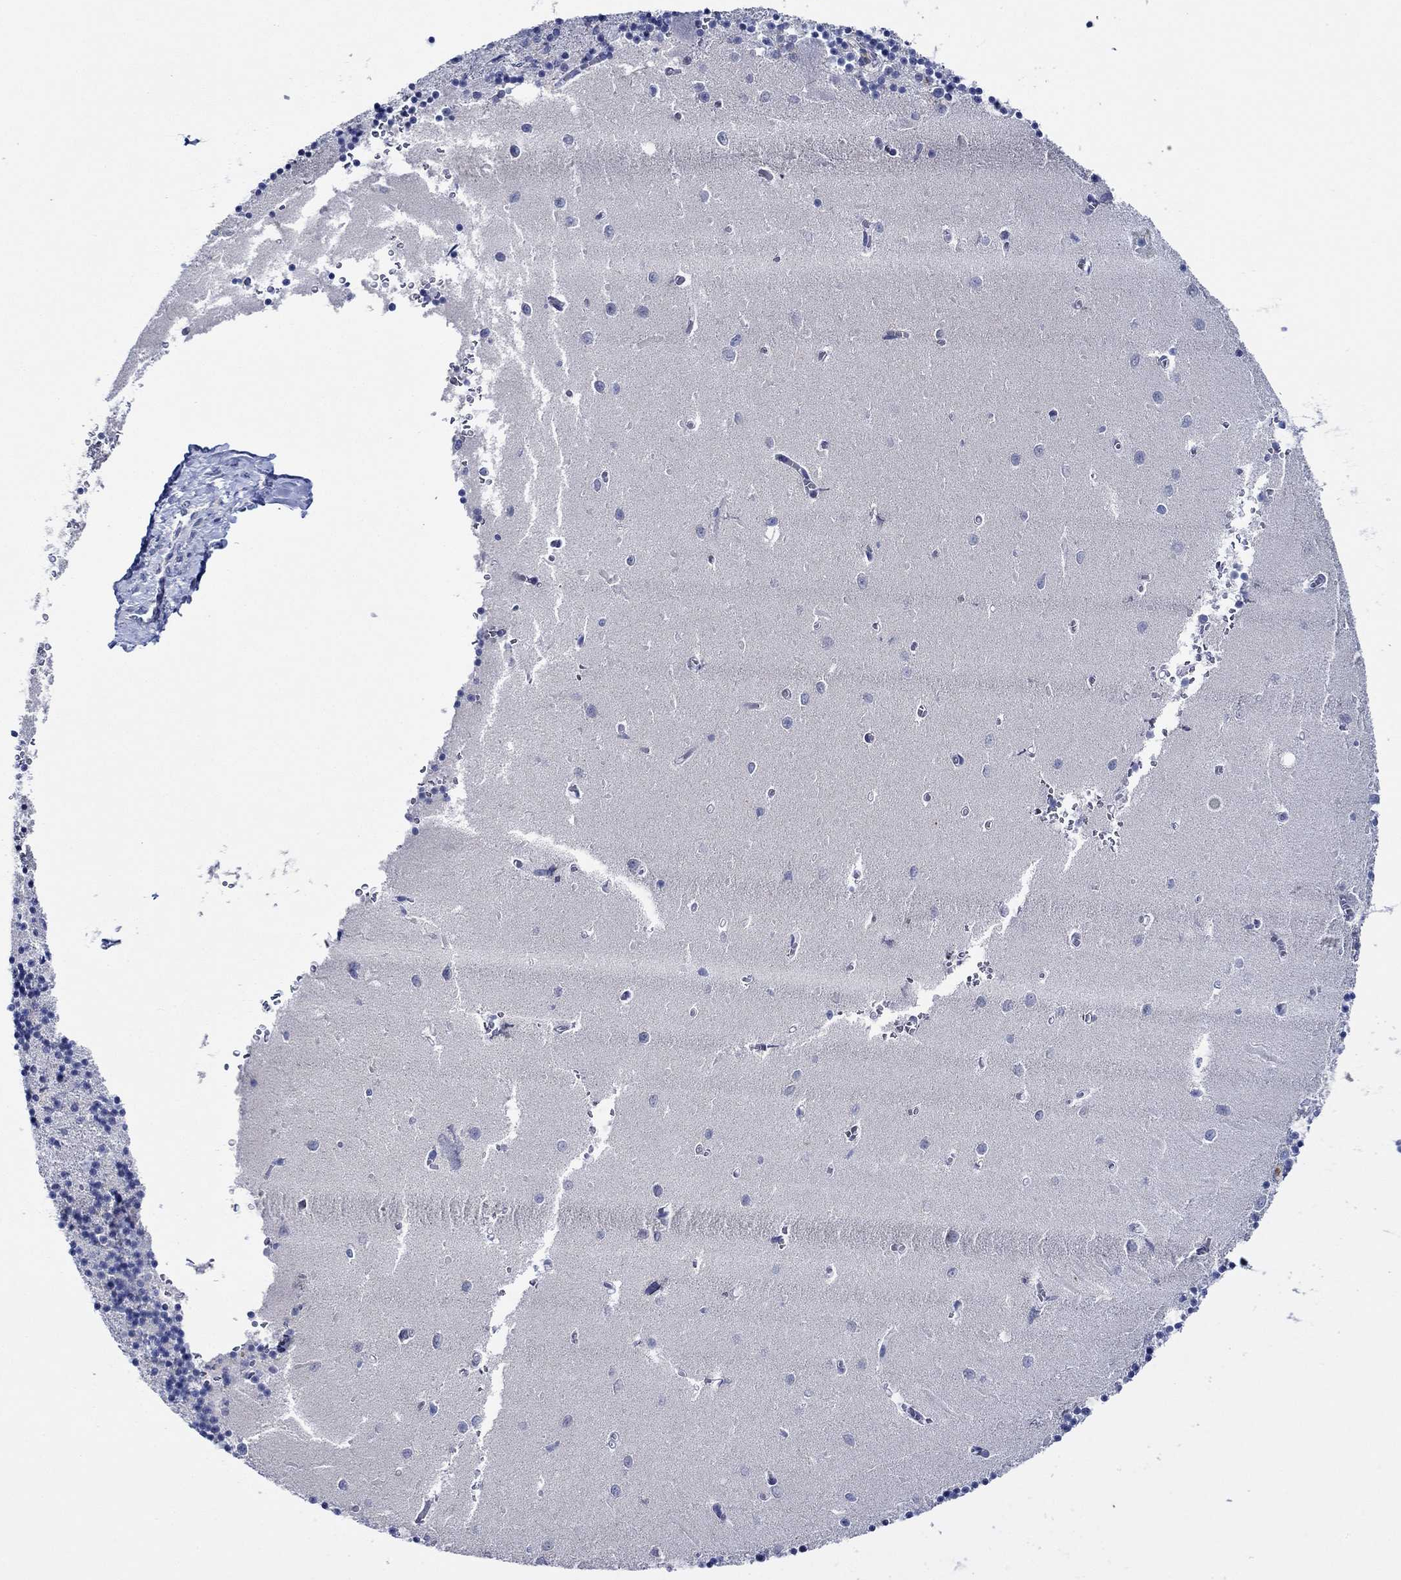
{"staining": {"intensity": "negative", "quantity": "none", "location": "none"}, "tissue": "cerebellum", "cell_type": "Cells in granular layer", "image_type": "normal", "snomed": [{"axis": "morphology", "description": "Normal tissue, NOS"}, {"axis": "topography", "description": "Cerebellum"}], "caption": "Unremarkable cerebellum was stained to show a protein in brown. There is no significant staining in cells in granular layer. The staining is performed using DAB (3,3'-diaminobenzidine) brown chromogen with nuclei counter-stained in using hematoxylin.", "gene": "SLC34A1", "patient": {"sex": "female", "age": 64}}